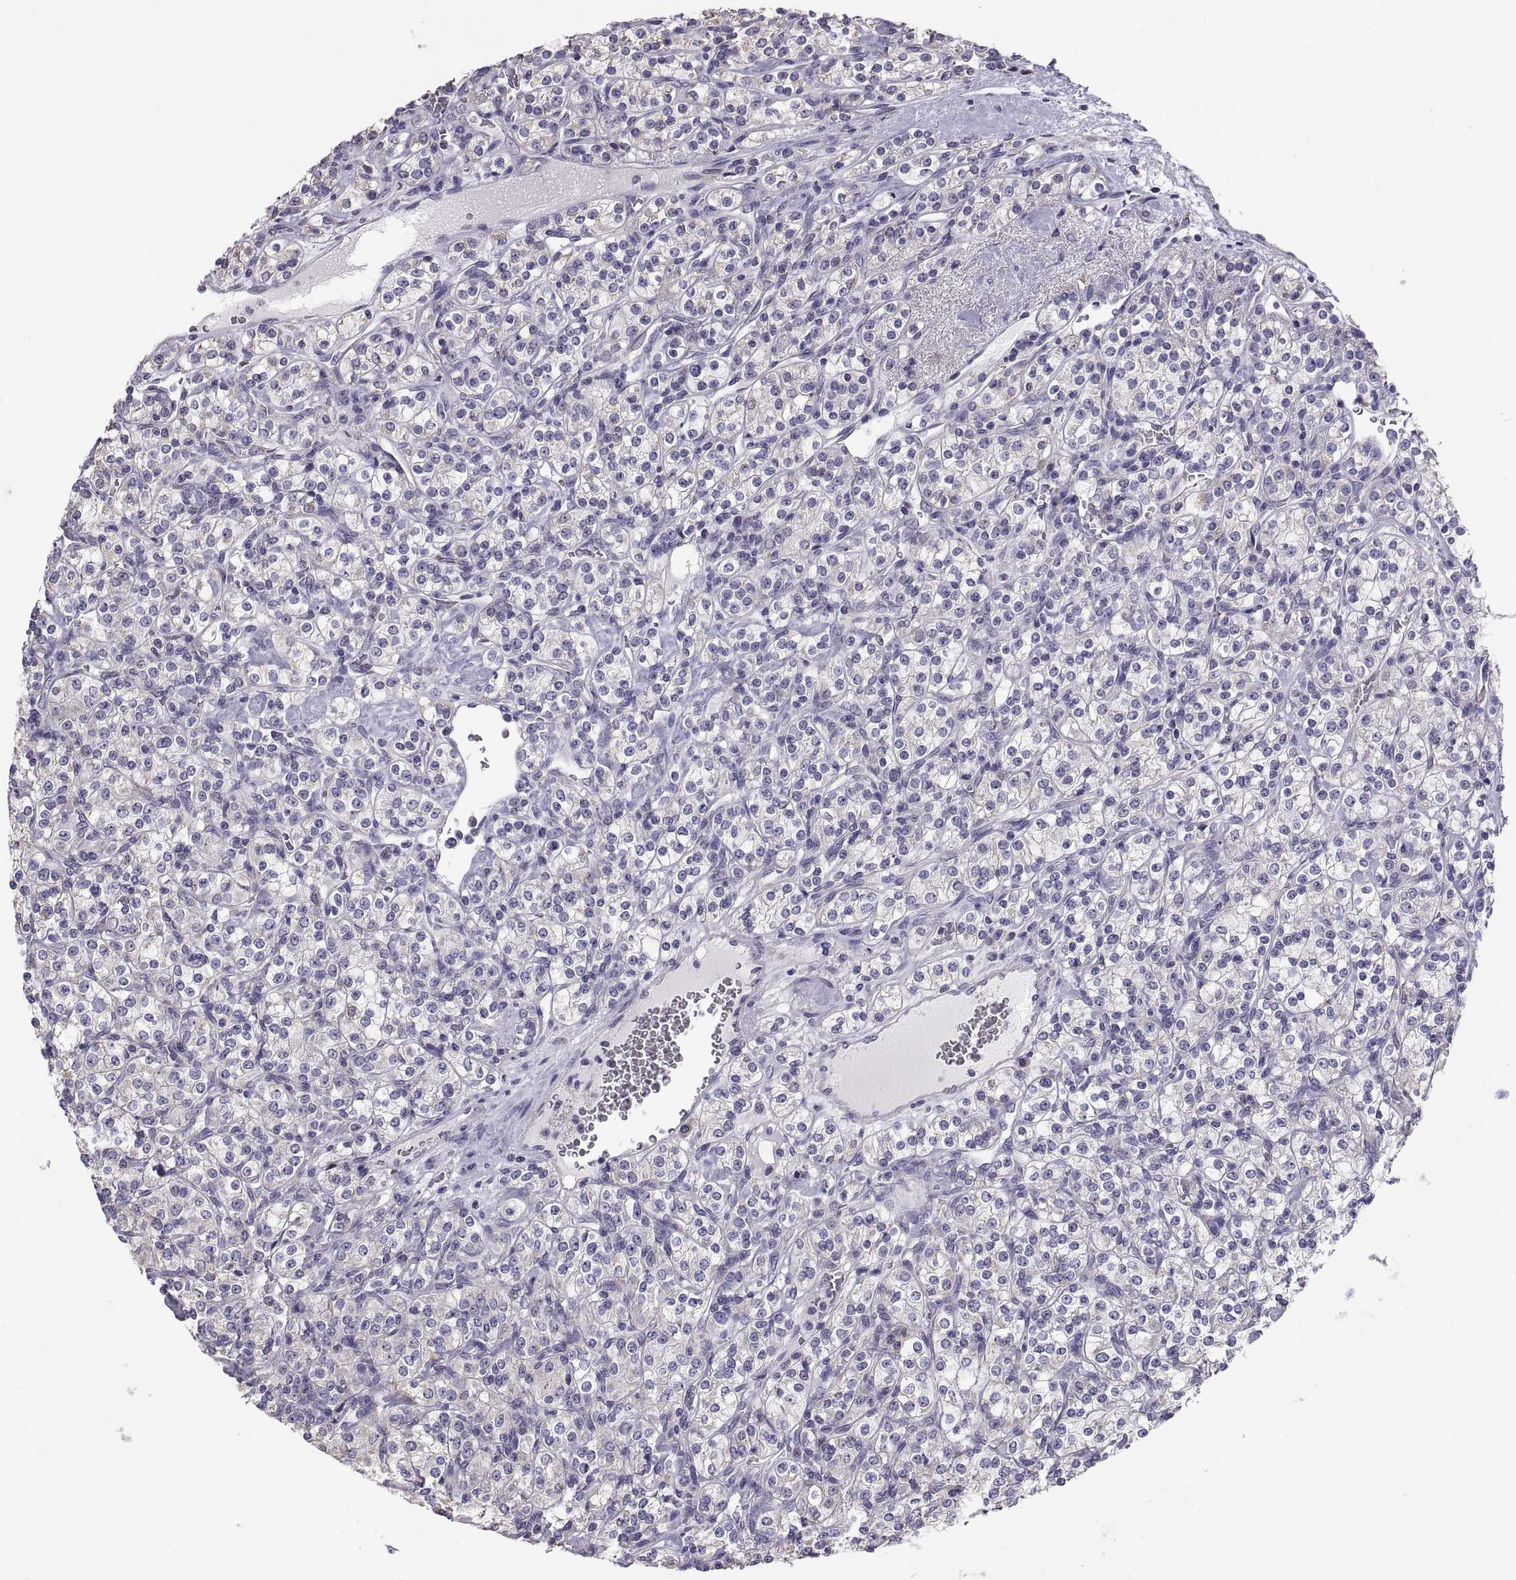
{"staining": {"intensity": "negative", "quantity": "none", "location": "none"}, "tissue": "renal cancer", "cell_type": "Tumor cells", "image_type": "cancer", "snomed": [{"axis": "morphology", "description": "Adenocarcinoma, NOS"}, {"axis": "topography", "description": "Kidney"}], "caption": "Immunohistochemical staining of renal cancer shows no significant expression in tumor cells.", "gene": "TNNC1", "patient": {"sex": "male", "age": 77}}